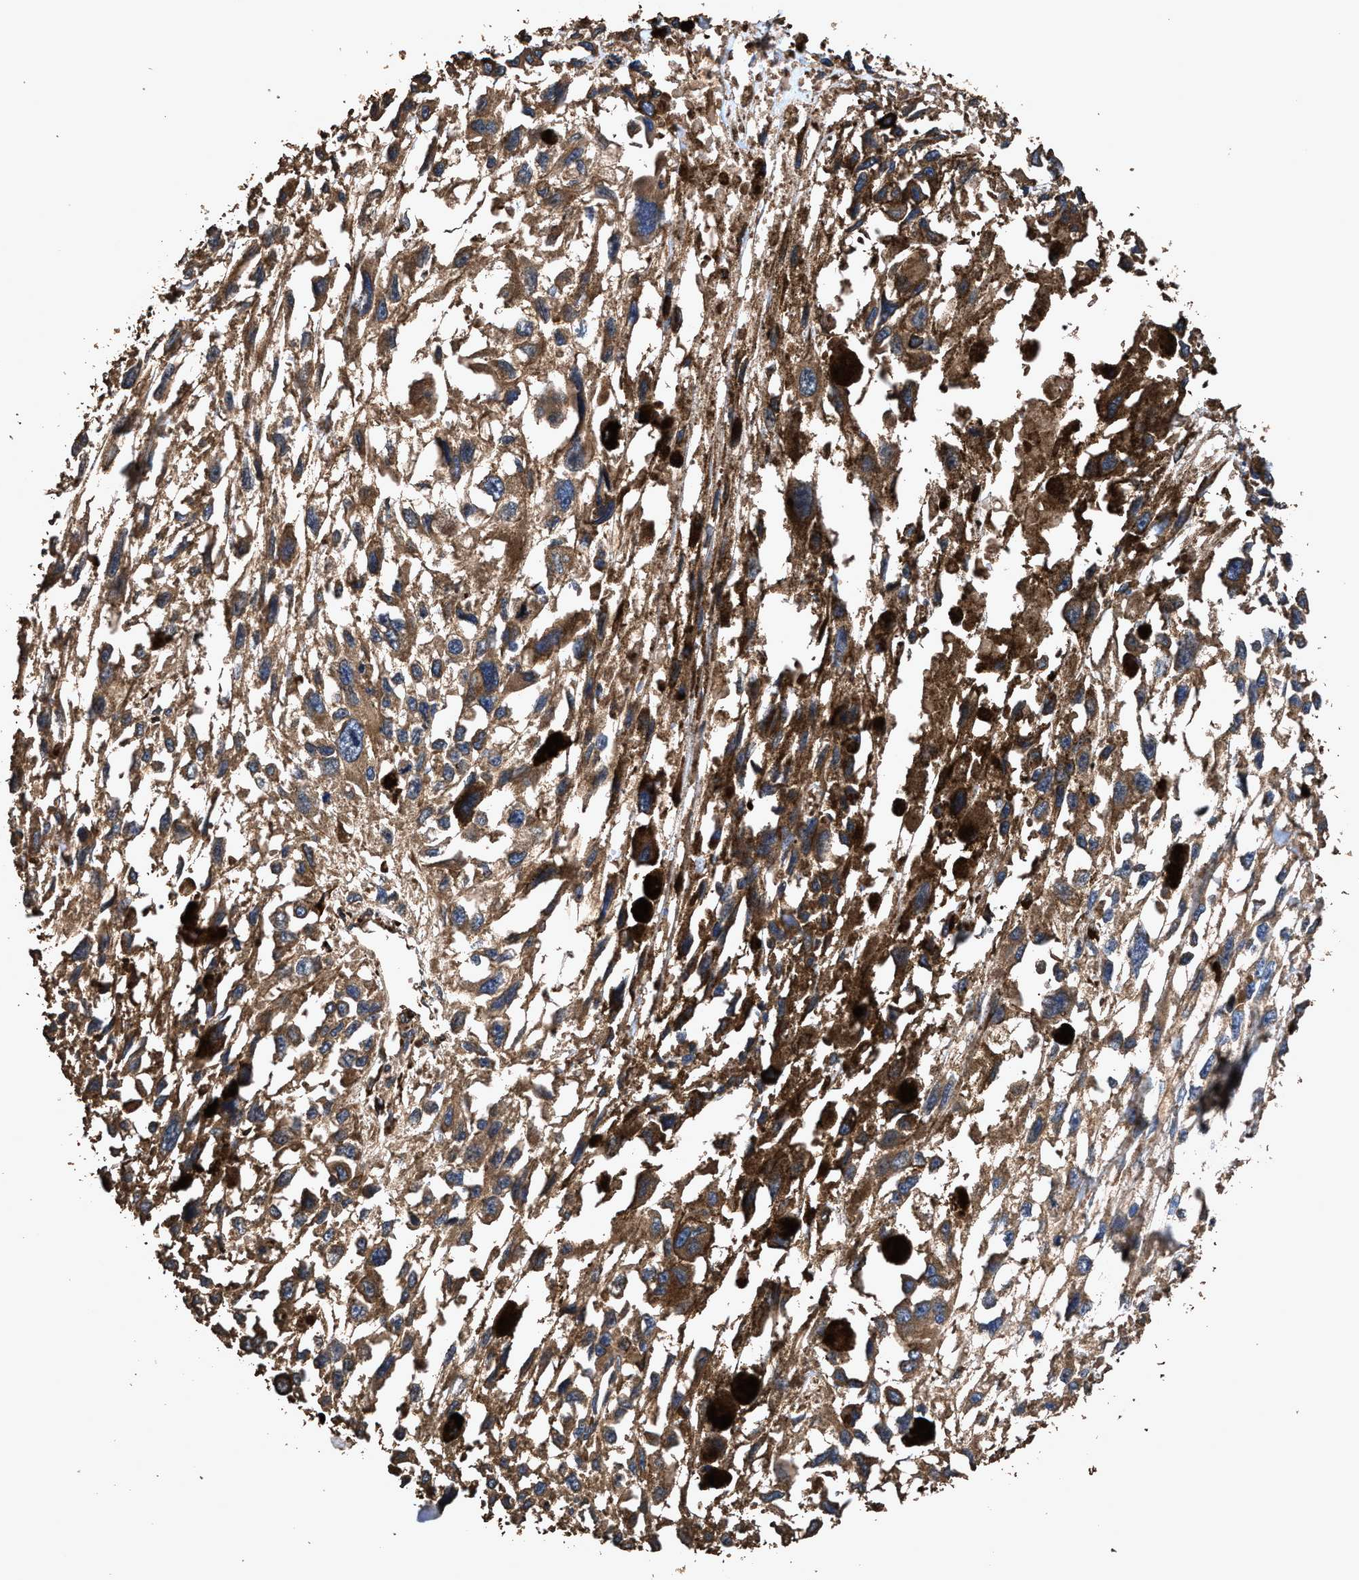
{"staining": {"intensity": "moderate", "quantity": ">75%", "location": "cytoplasmic/membranous"}, "tissue": "melanoma", "cell_type": "Tumor cells", "image_type": "cancer", "snomed": [{"axis": "morphology", "description": "Malignant melanoma, Metastatic site"}, {"axis": "topography", "description": "Lymph node"}], "caption": "Brown immunohistochemical staining in malignant melanoma (metastatic site) displays moderate cytoplasmic/membranous positivity in approximately >75% of tumor cells. (Brightfield microscopy of DAB IHC at high magnification).", "gene": "ZMYND19", "patient": {"sex": "male", "age": 59}}